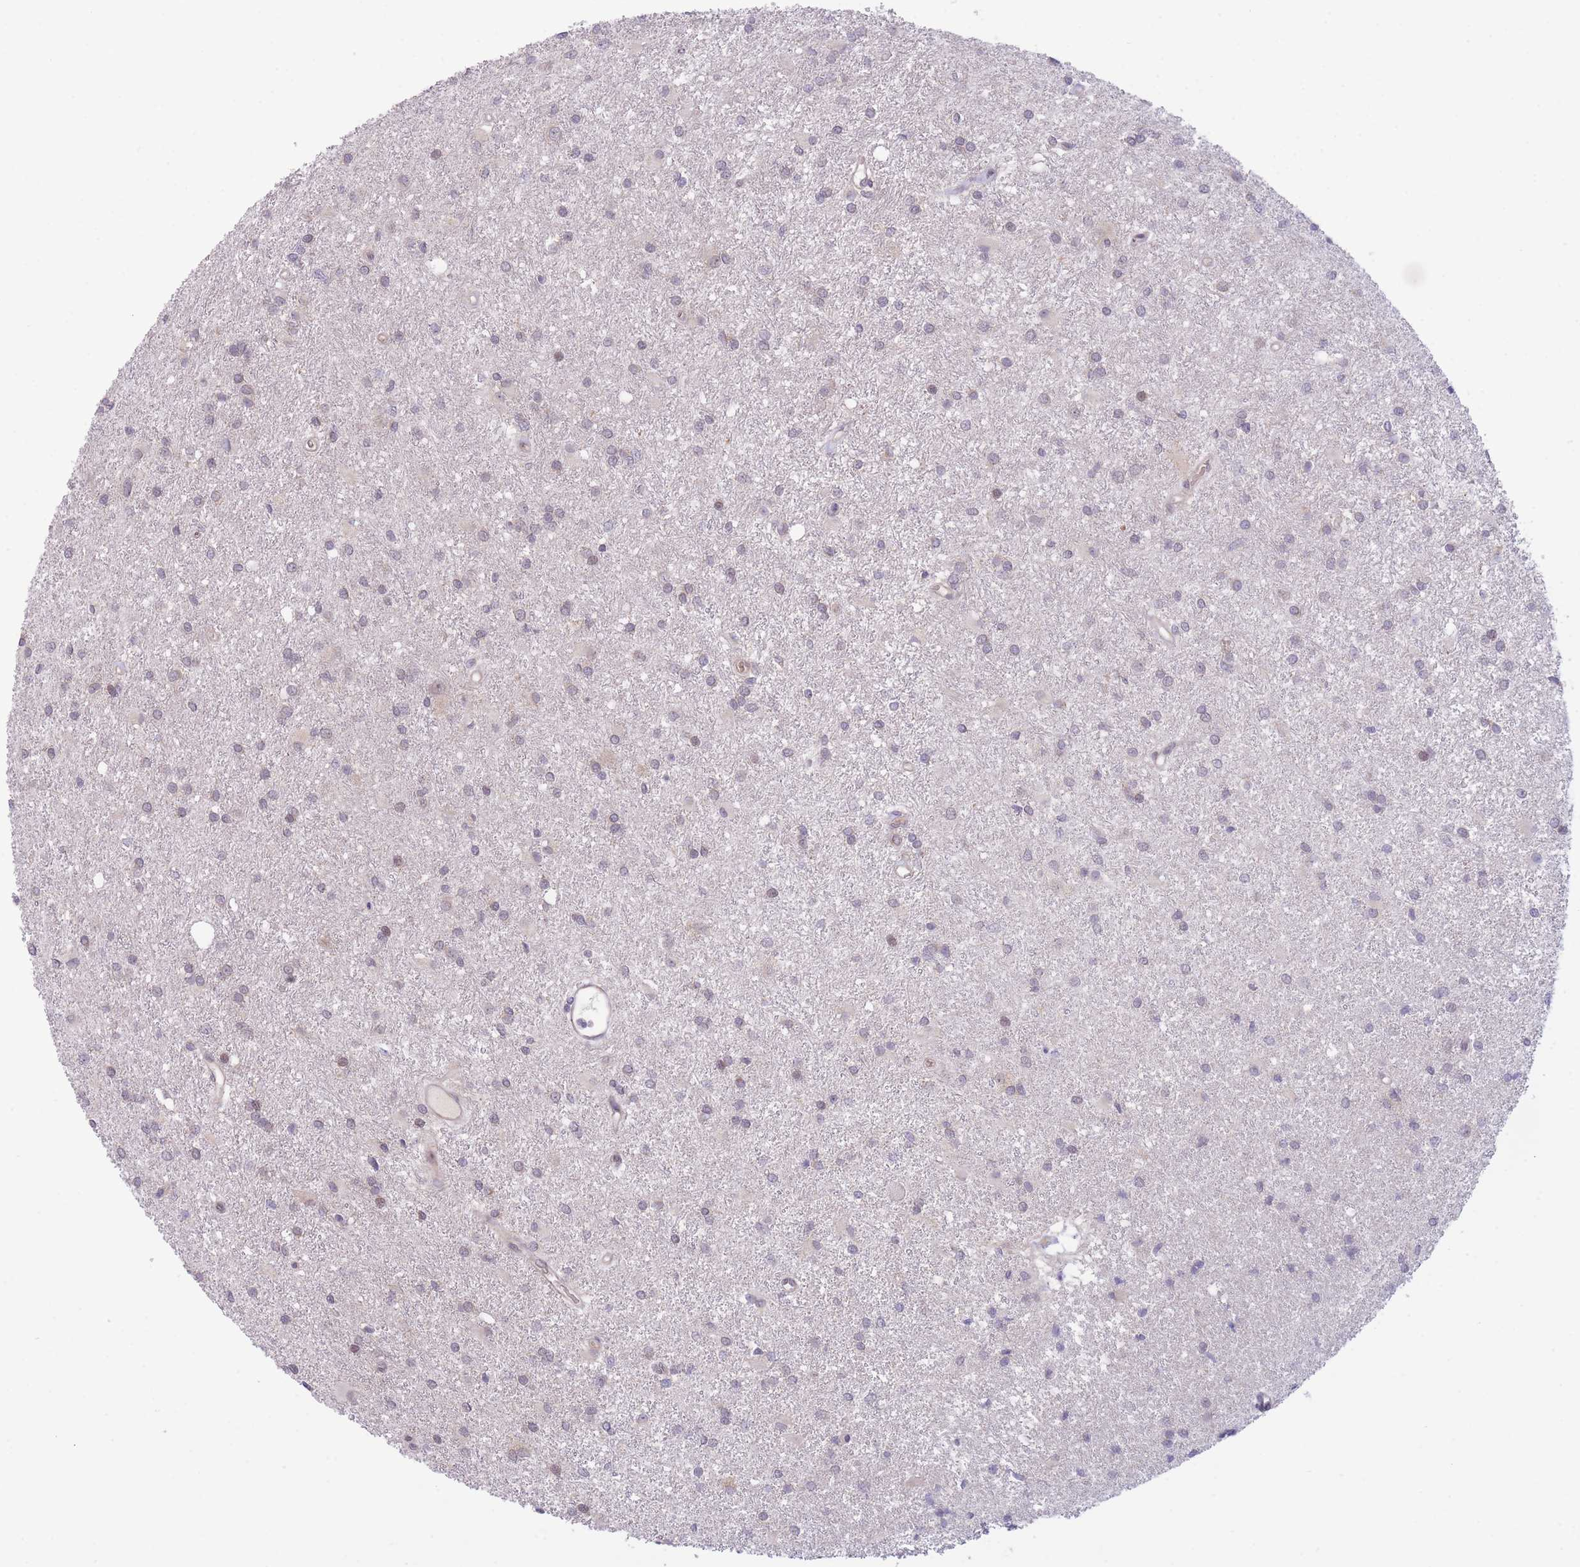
{"staining": {"intensity": "weak", "quantity": "<25%", "location": "nuclear"}, "tissue": "glioma", "cell_type": "Tumor cells", "image_type": "cancer", "snomed": [{"axis": "morphology", "description": "Glioma, malignant, High grade"}, {"axis": "topography", "description": "Brain"}], "caption": "Protein analysis of glioma shows no significant staining in tumor cells.", "gene": "CDC25B", "patient": {"sex": "female", "age": 50}}